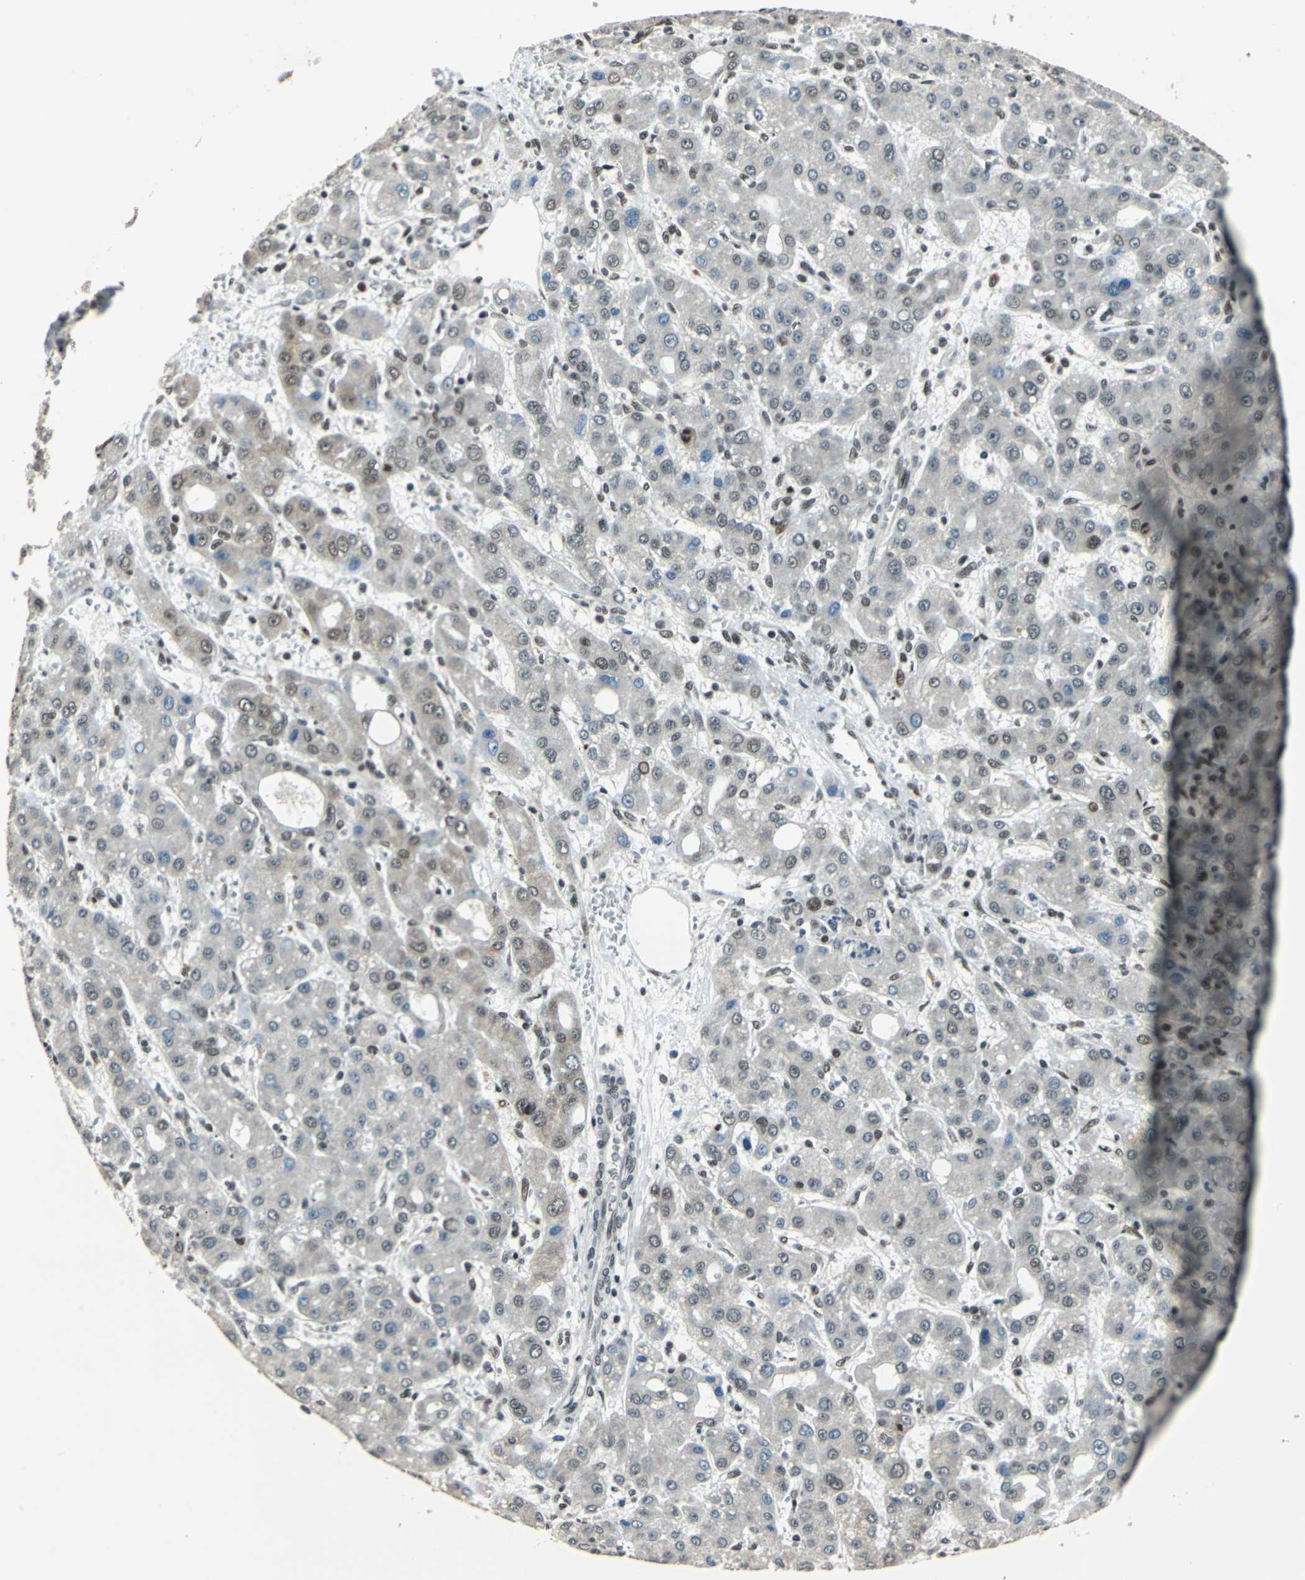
{"staining": {"intensity": "weak", "quantity": "<25%", "location": "cytoplasmic/membranous,nuclear"}, "tissue": "liver cancer", "cell_type": "Tumor cells", "image_type": "cancer", "snomed": [{"axis": "morphology", "description": "Carcinoma, Hepatocellular, NOS"}, {"axis": "topography", "description": "Liver"}], "caption": "Tumor cells show no significant positivity in hepatocellular carcinoma (liver).", "gene": "BCLAF1", "patient": {"sex": "male", "age": 55}}